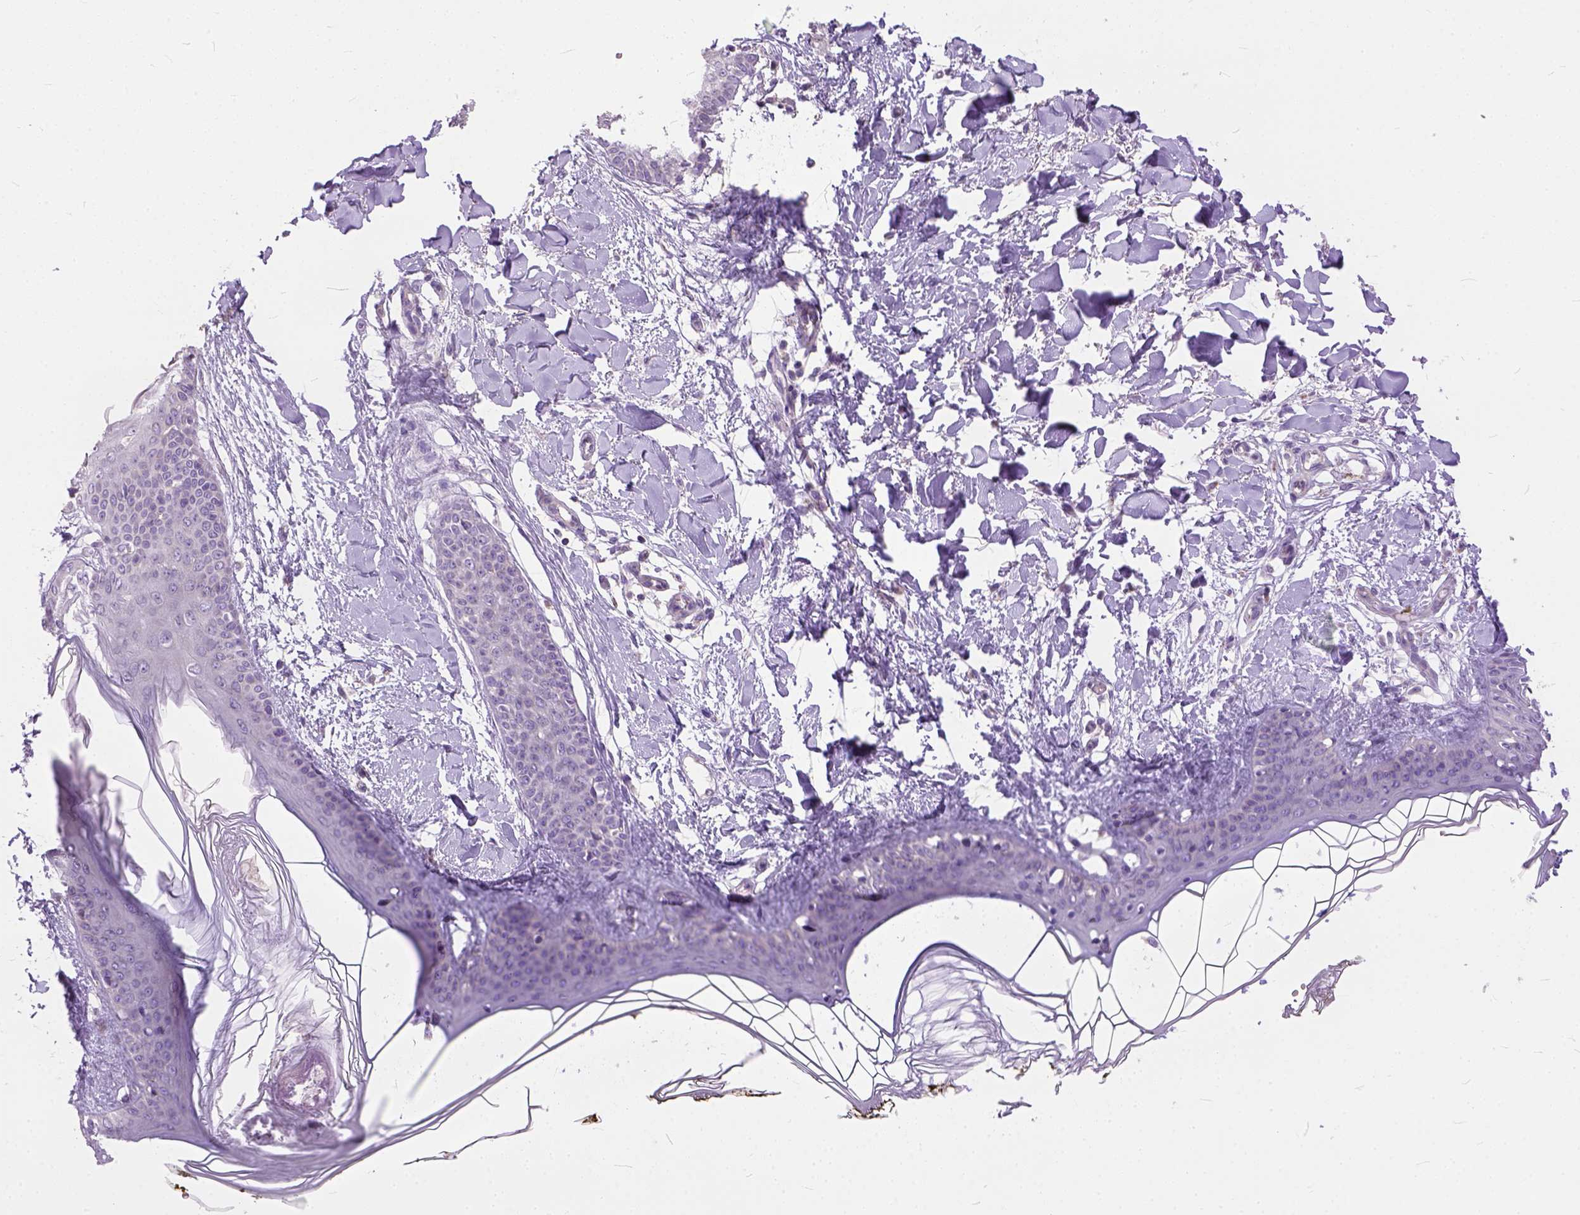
{"staining": {"intensity": "negative", "quantity": "none", "location": "none"}, "tissue": "skin", "cell_type": "Fibroblasts", "image_type": "normal", "snomed": [{"axis": "morphology", "description": "Normal tissue, NOS"}, {"axis": "topography", "description": "Skin"}], "caption": "This is an immunohistochemistry photomicrograph of benign human skin. There is no expression in fibroblasts.", "gene": "BANF2", "patient": {"sex": "female", "age": 34}}